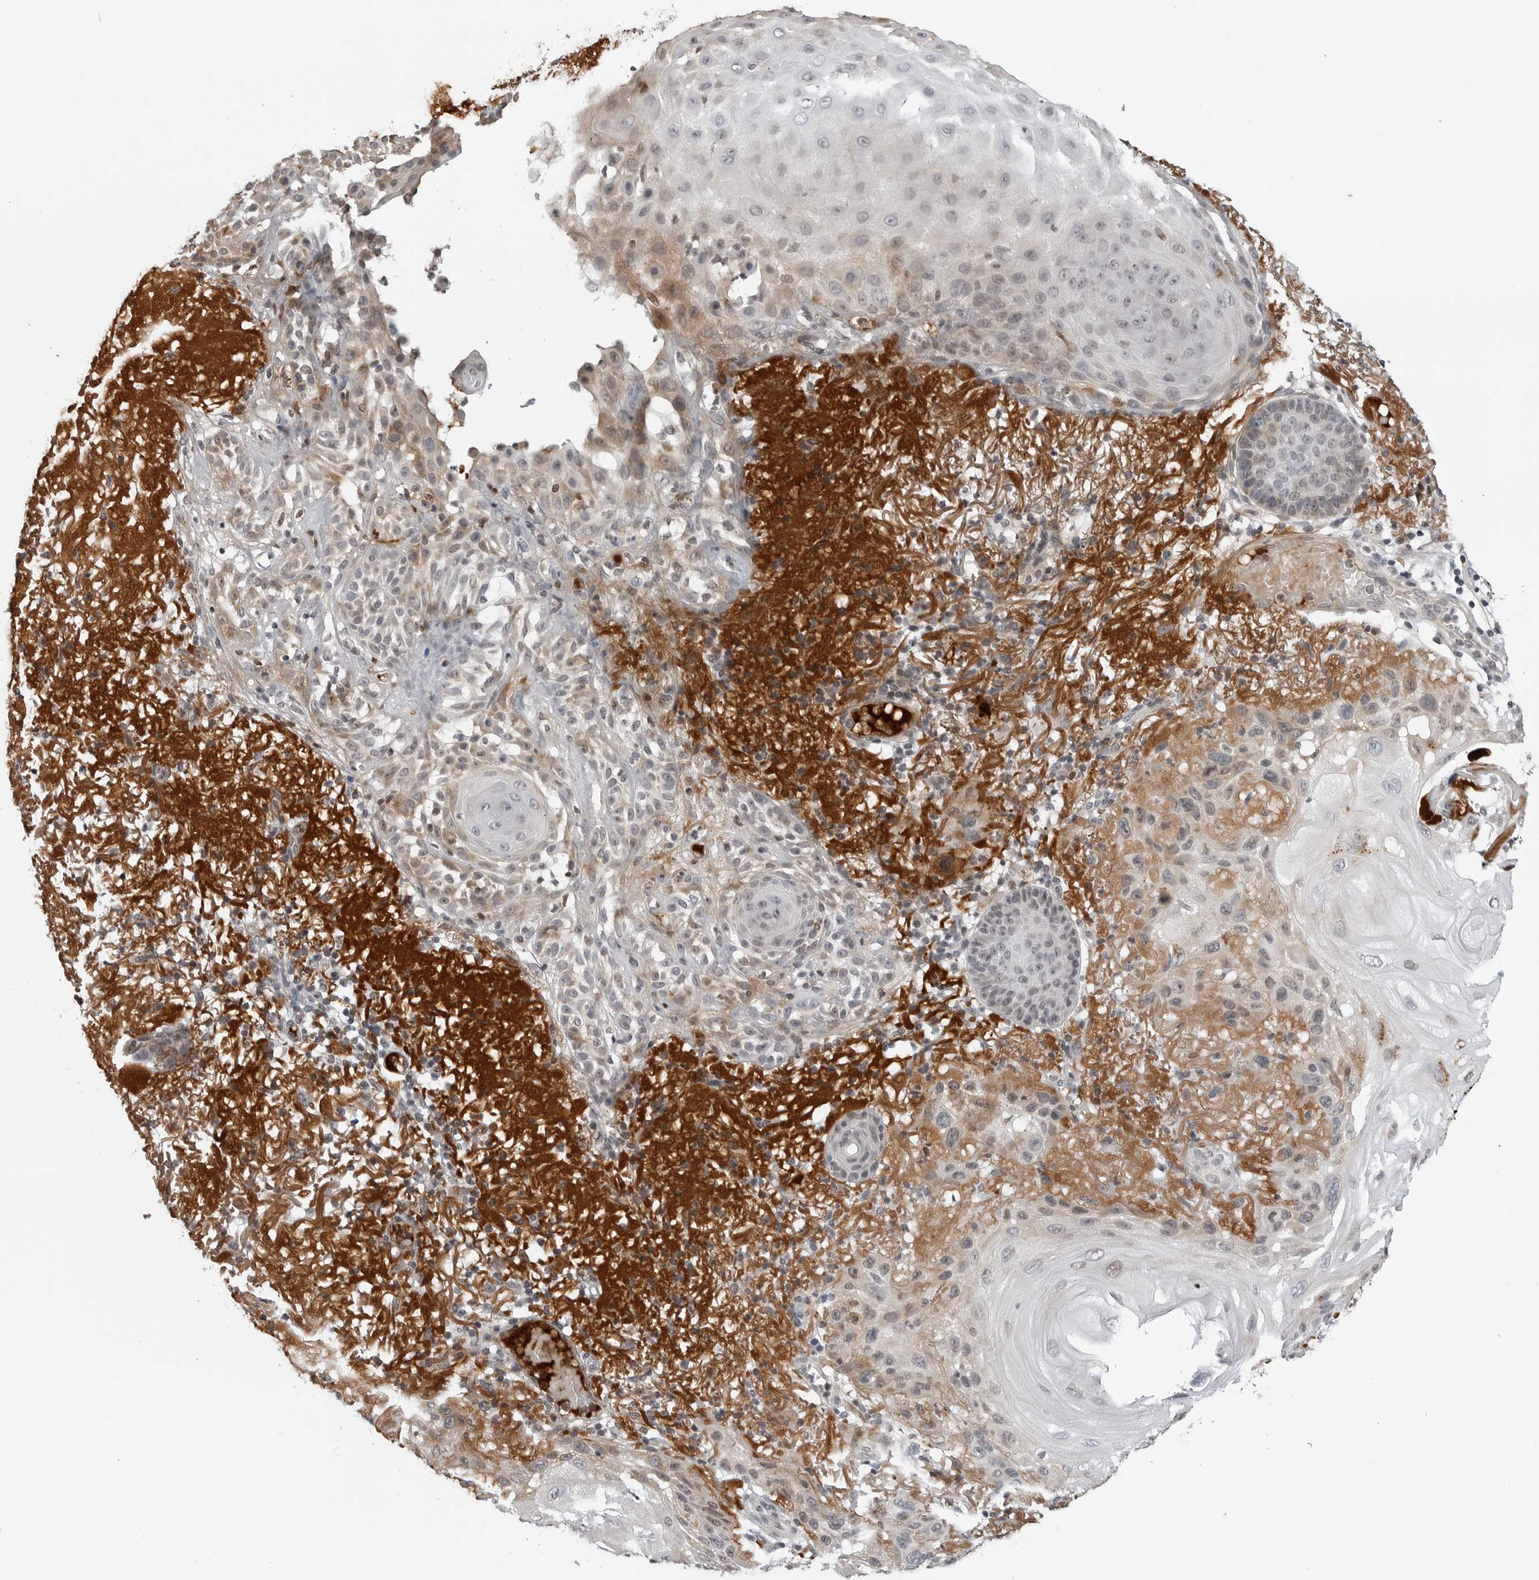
{"staining": {"intensity": "weak", "quantity": "25%-75%", "location": "cytoplasmic/membranous"}, "tissue": "skin cancer", "cell_type": "Tumor cells", "image_type": "cancer", "snomed": [{"axis": "morphology", "description": "Normal tissue, NOS"}, {"axis": "morphology", "description": "Squamous cell carcinoma, NOS"}, {"axis": "topography", "description": "Skin"}], "caption": "High-magnification brightfield microscopy of skin cancer stained with DAB (3,3'-diaminobenzidine) (brown) and counterstained with hematoxylin (blue). tumor cells exhibit weak cytoplasmic/membranous expression is seen in about25%-75% of cells. Nuclei are stained in blue.", "gene": "CXCR5", "patient": {"sex": "female", "age": 96}}